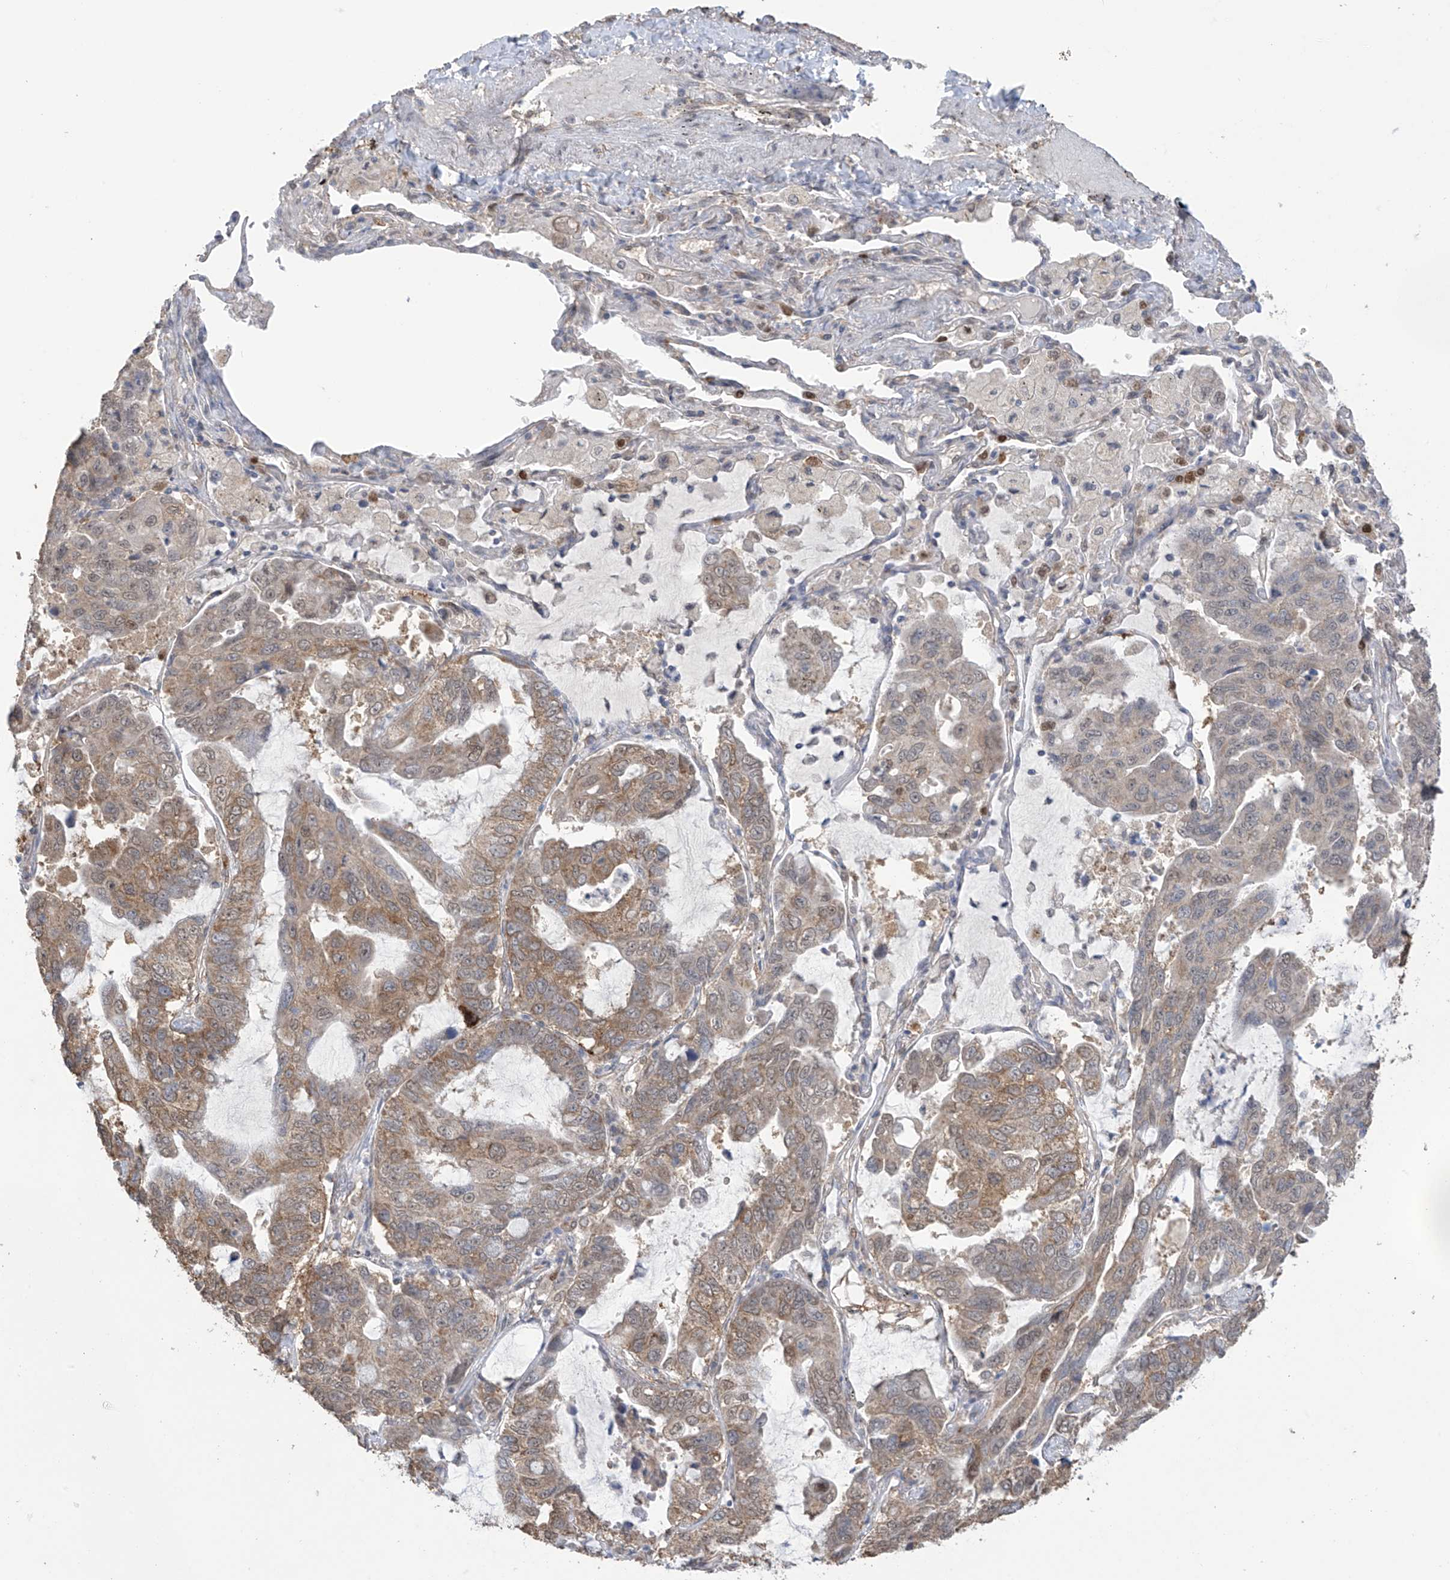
{"staining": {"intensity": "moderate", "quantity": ">75%", "location": "cytoplasmic/membranous,nuclear"}, "tissue": "lung cancer", "cell_type": "Tumor cells", "image_type": "cancer", "snomed": [{"axis": "morphology", "description": "Adenocarcinoma, NOS"}, {"axis": "topography", "description": "Lung"}], "caption": "Protein staining exhibits moderate cytoplasmic/membranous and nuclear expression in approximately >75% of tumor cells in lung cancer. Using DAB (3,3'-diaminobenzidine) (brown) and hematoxylin (blue) stains, captured at high magnification using brightfield microscopy.", "gene": "KIAA1522", "patient": {"sex": "male", "age": 64}}